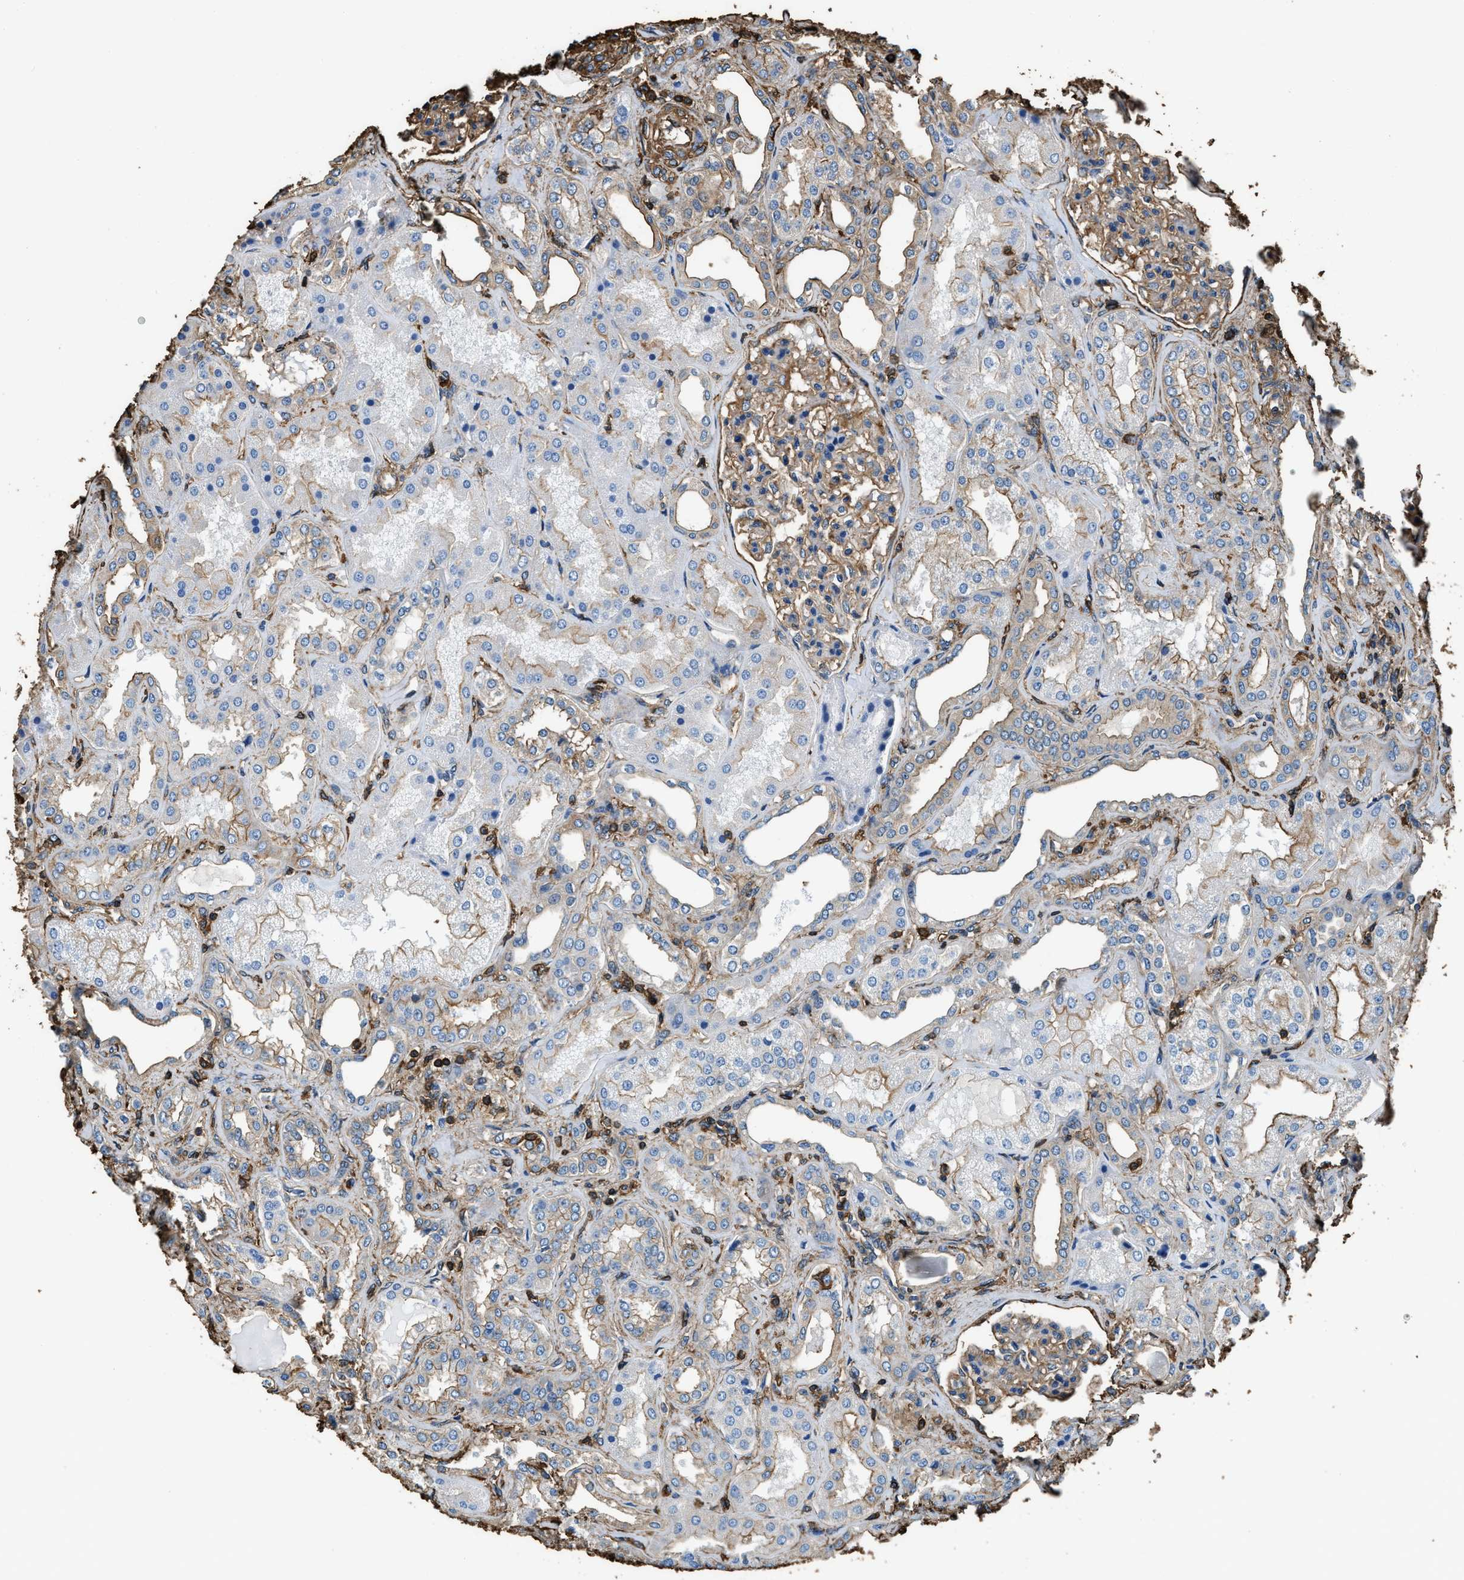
{"staining": {"intensity": "moderate", "quantity": ">75%", "location": "cytoplasmic/membranous"}, "tissue": "kidney", "cell_type": "Cells in glomeruli", "image_type": "normal", "snomed": [{"axis": "morphology", "description": "Normal tissue, NOS"}, {"axis": "topography", "description": "Kidney"}], "caption": "An immunohistochemistry photomicrograph of unremarkable tissue is shown. Protein staining in brown shows moderate cytoplasmic/membranous positivity in kidney within cells in glomeruli.", "gene": "ACCS", "patient": {"sex": "female", "age": 56}}